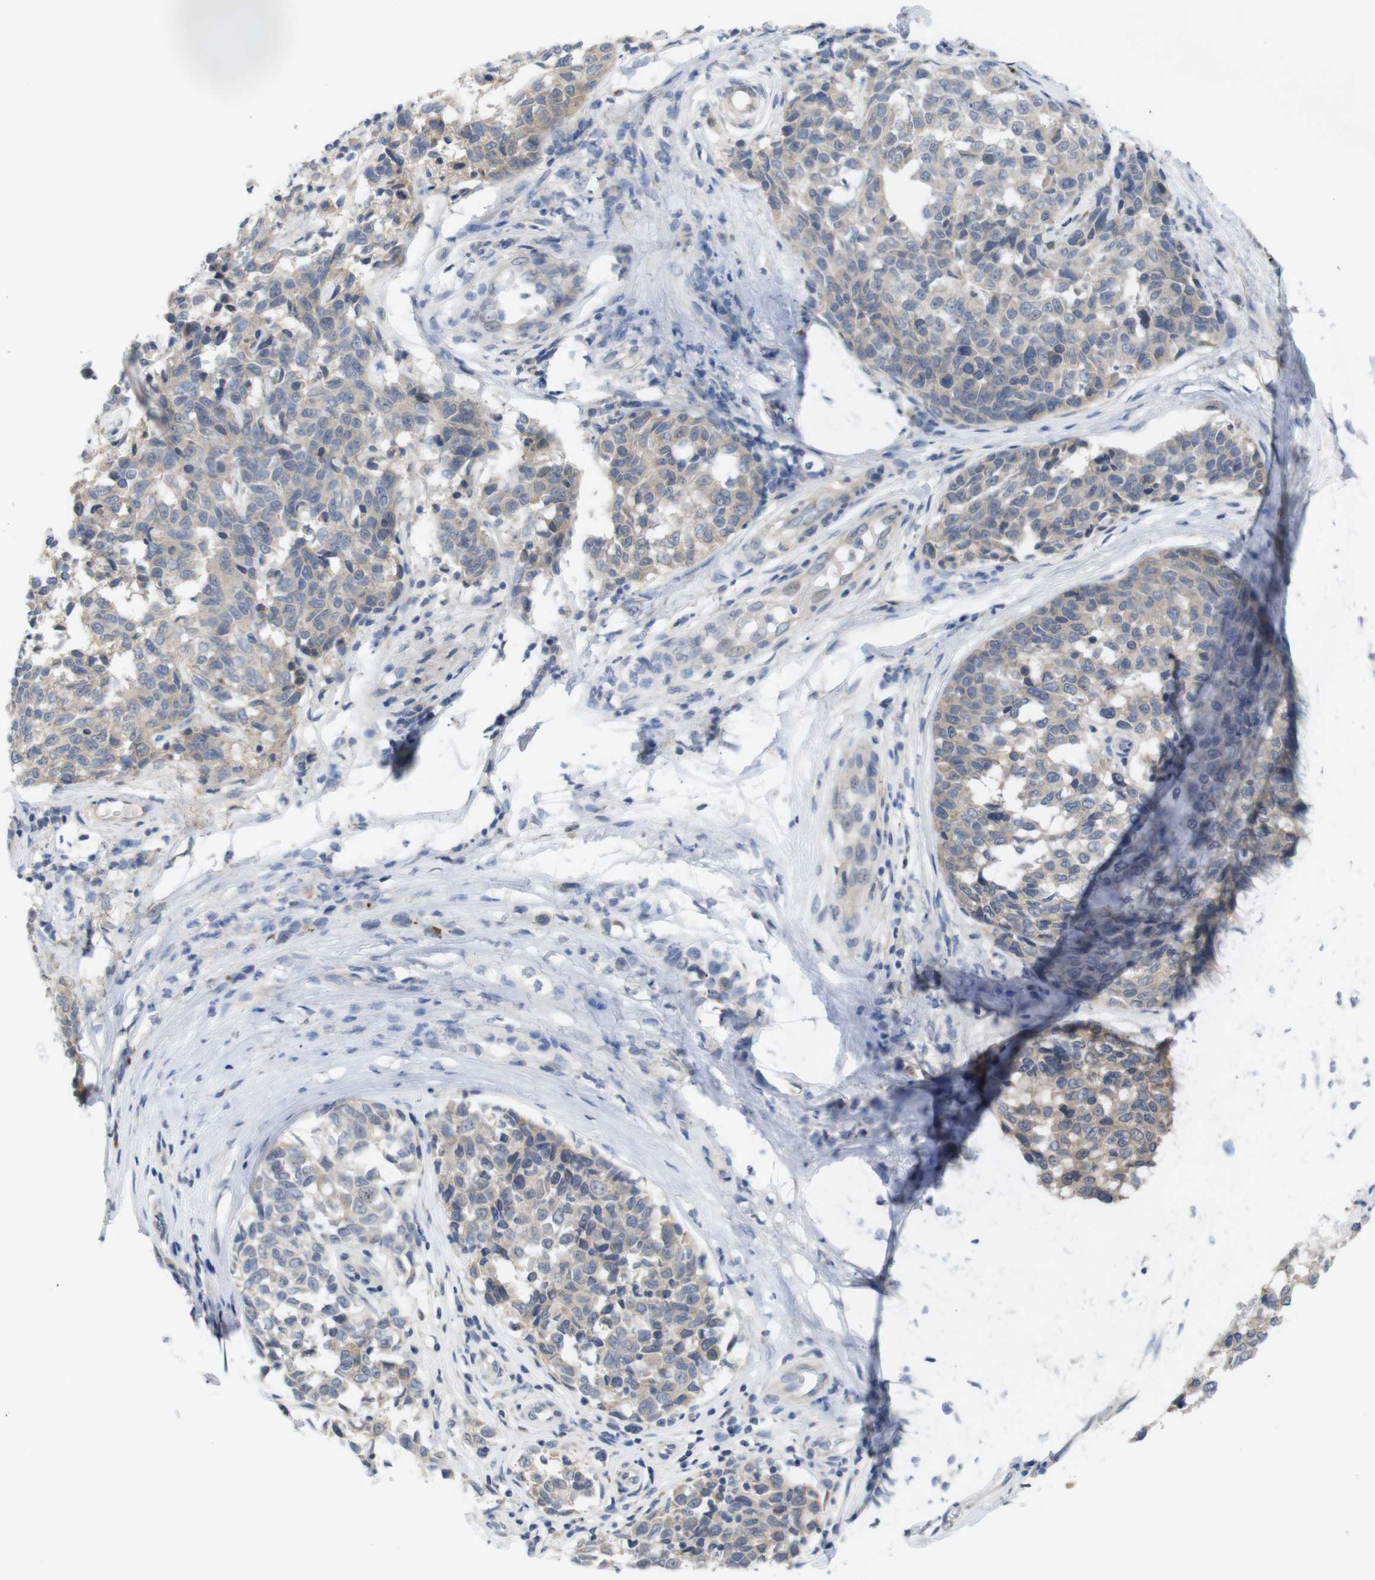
{"staining": {"intensity": "weak", "quantity": "25%-75%", "location": "cytoplasmic/membranous"}, "tissue": "melanoma", "cell_type": "Tumor cells", "image_type": "cancer", "snomed": [{"axis": "morphology", "description": "Malignant melanoma, NOS"}, {"axis": "topography", "description": "Skin"}], "caption": "This is an image of IHC staining of malignant melanoma, which shows weak positivity in the cytoplasmic/membranous of tumor cells.", "gene": "BCAR3", "patient": {"sex": "female", "age": 64}}